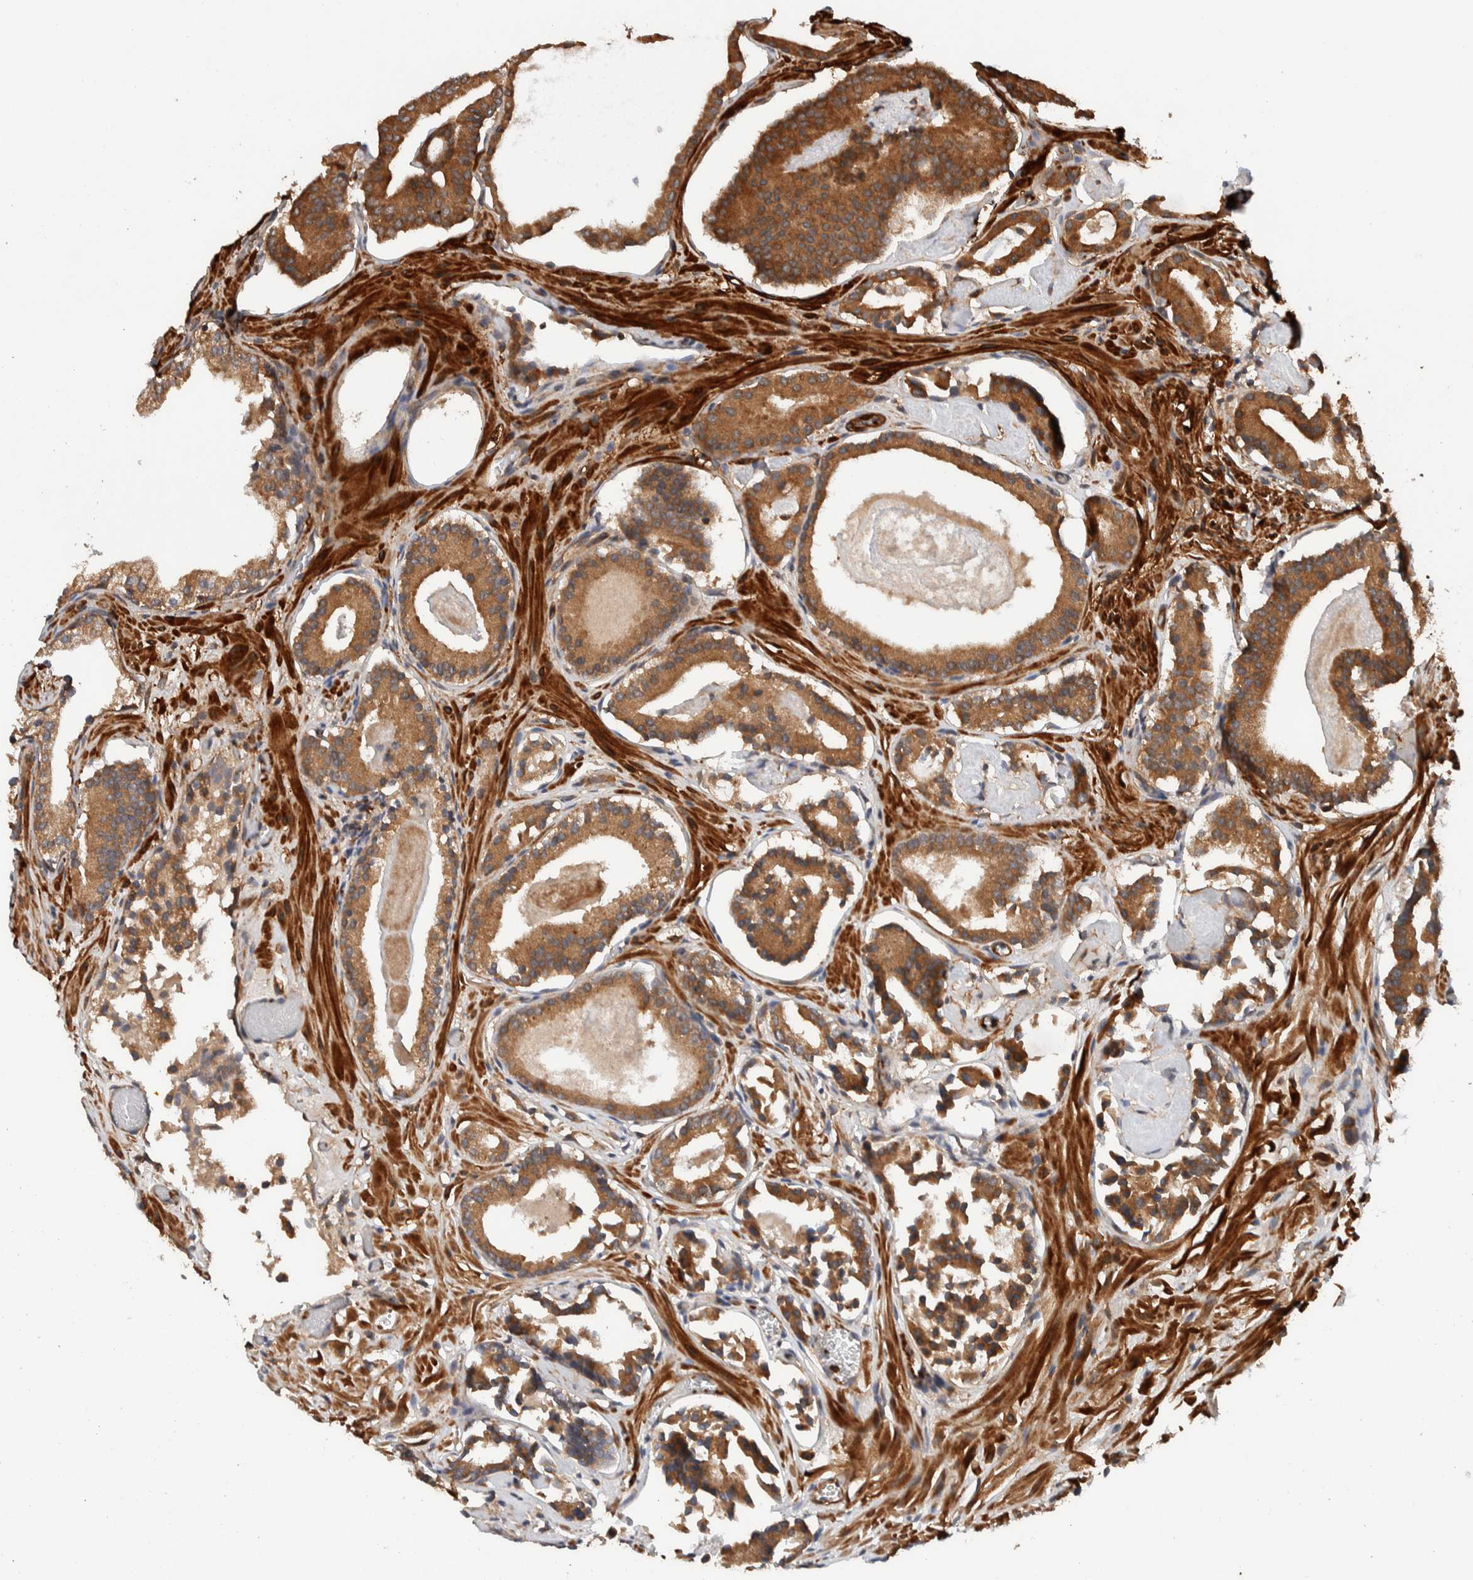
{"staining": {"intensity": "moderate", "quantity": ">75%", "location": "cytoplasmic/membranous"}, "tissue": "prostate cancer", "cell_type": "Tumor cells", "image_type": "cancer", "snomed": [{"axis": "morphology", "description": "Adenocarcinoma, Low grade"}, {"axis": "topography", "description": "Prostate"}], "caption": "Immunohistochemical staining of human prostate low-grade adenocarcinoma exhibits medium levels of moderate cytoplasmic/membranous staining in approximately >75% of tumor cells. (brown staining indicates protein expression, while blue staining denotes nuclei).", "gene": "SYNRG", "patient": {"sex": "male", "age": 51}}